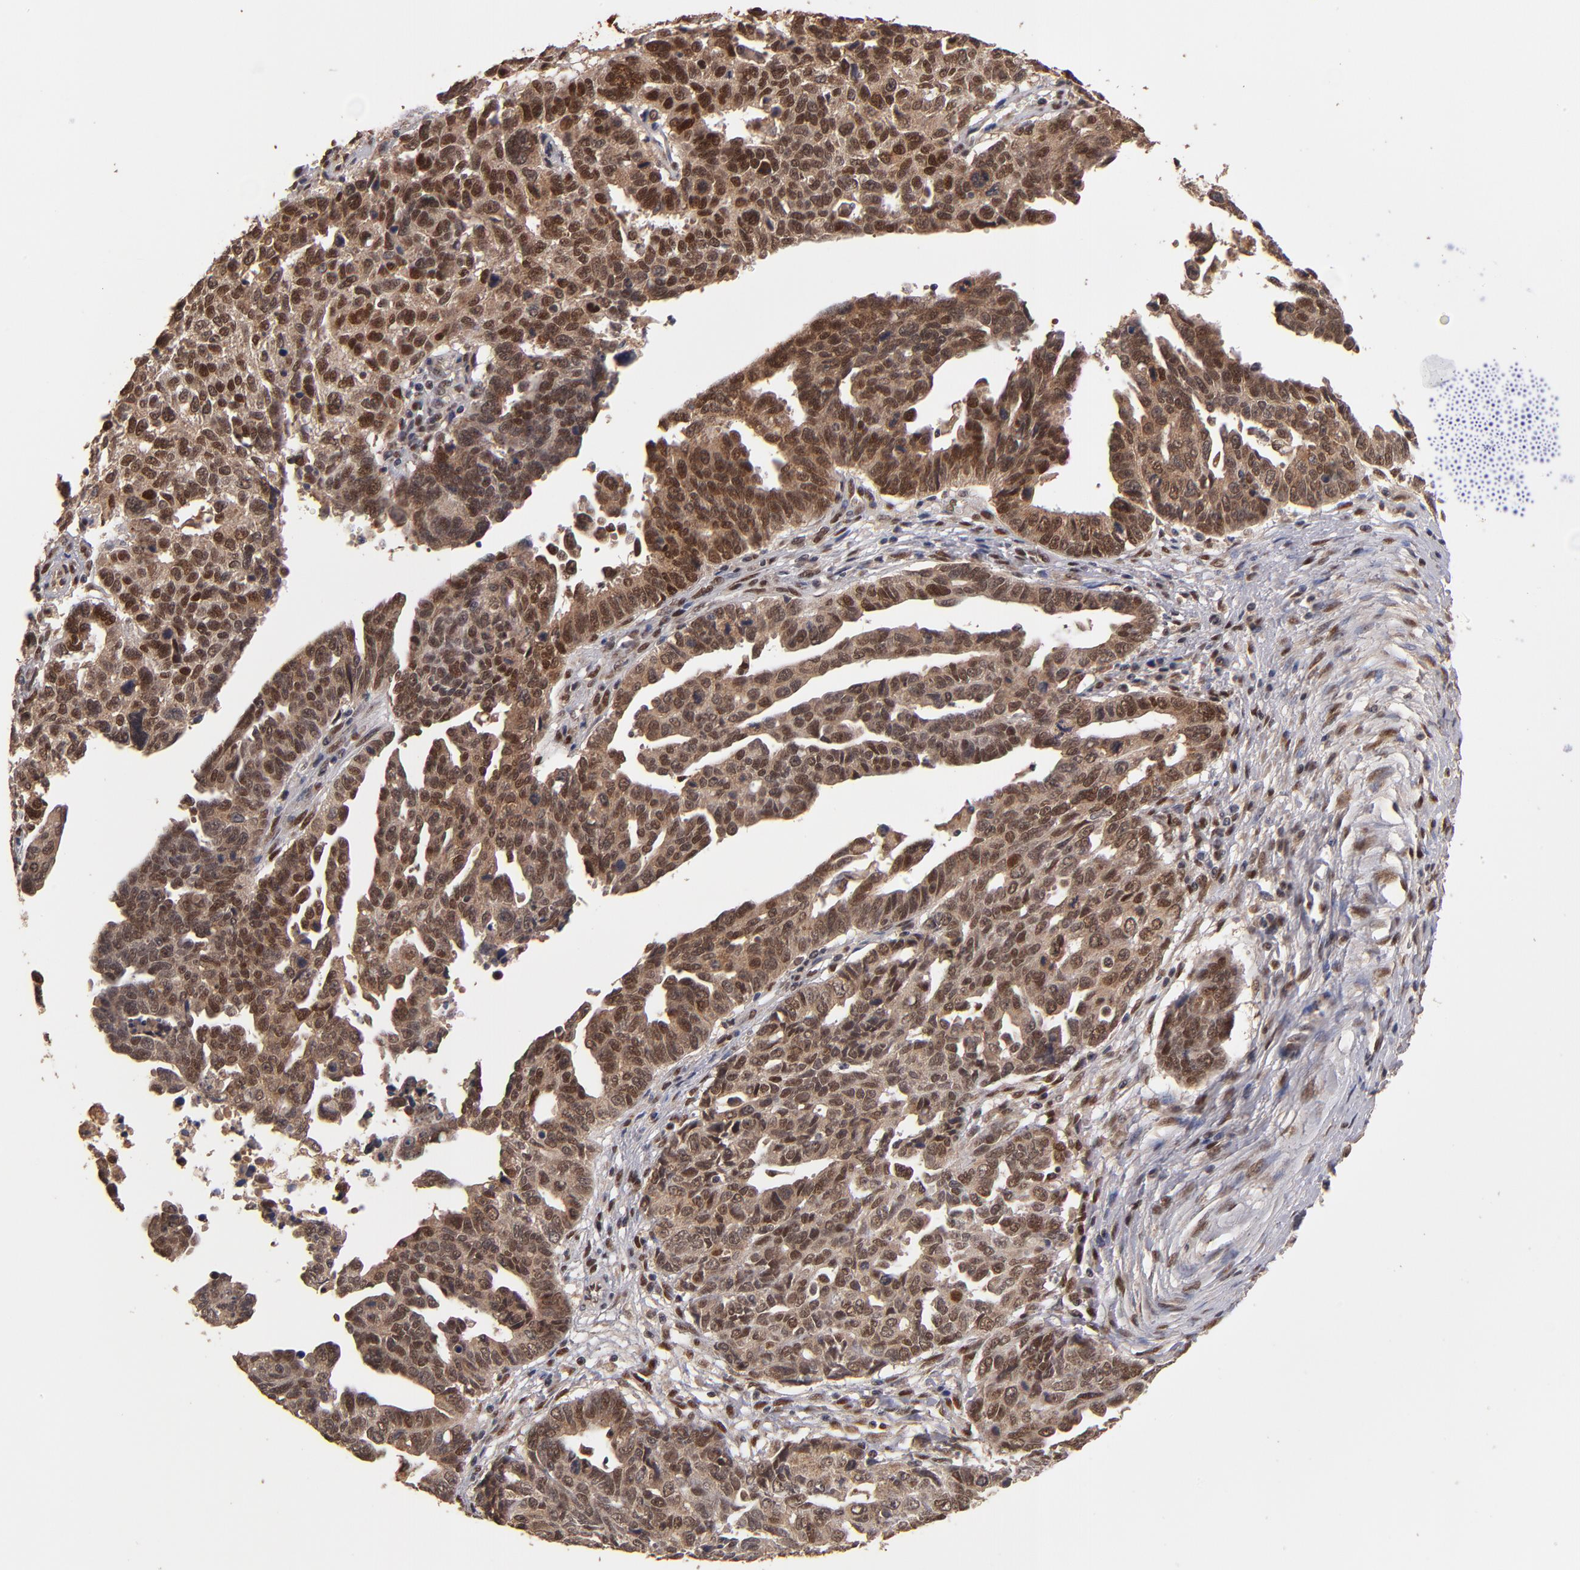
{"staining": {"intensity": "moderate", "quantity": ">75%", "location": "cytoplasmic/membranous,nuclear"}, "tissue": "ovarian cancer", "cell_type": "Tumor cells", "image_type": "cancer", "snomed": [{"axis": "morphology", "description": "Carcinoma, endometroid"}, {"axis": "morphology", "description": "Cystadenocarcinoma, serous, NOS"}, {"axis": "topography", "description": "Ovary"}], "caption": "Ovarian cancer (endometroid carcinoma) was stained to show a protein in brown. There is medium levels of moderate cytoplasmic/membranous and nuclear expression in approximately >75% of tumor cells.", "gene": "EAPP", "patient": {"sex": "female", "age": 45}}